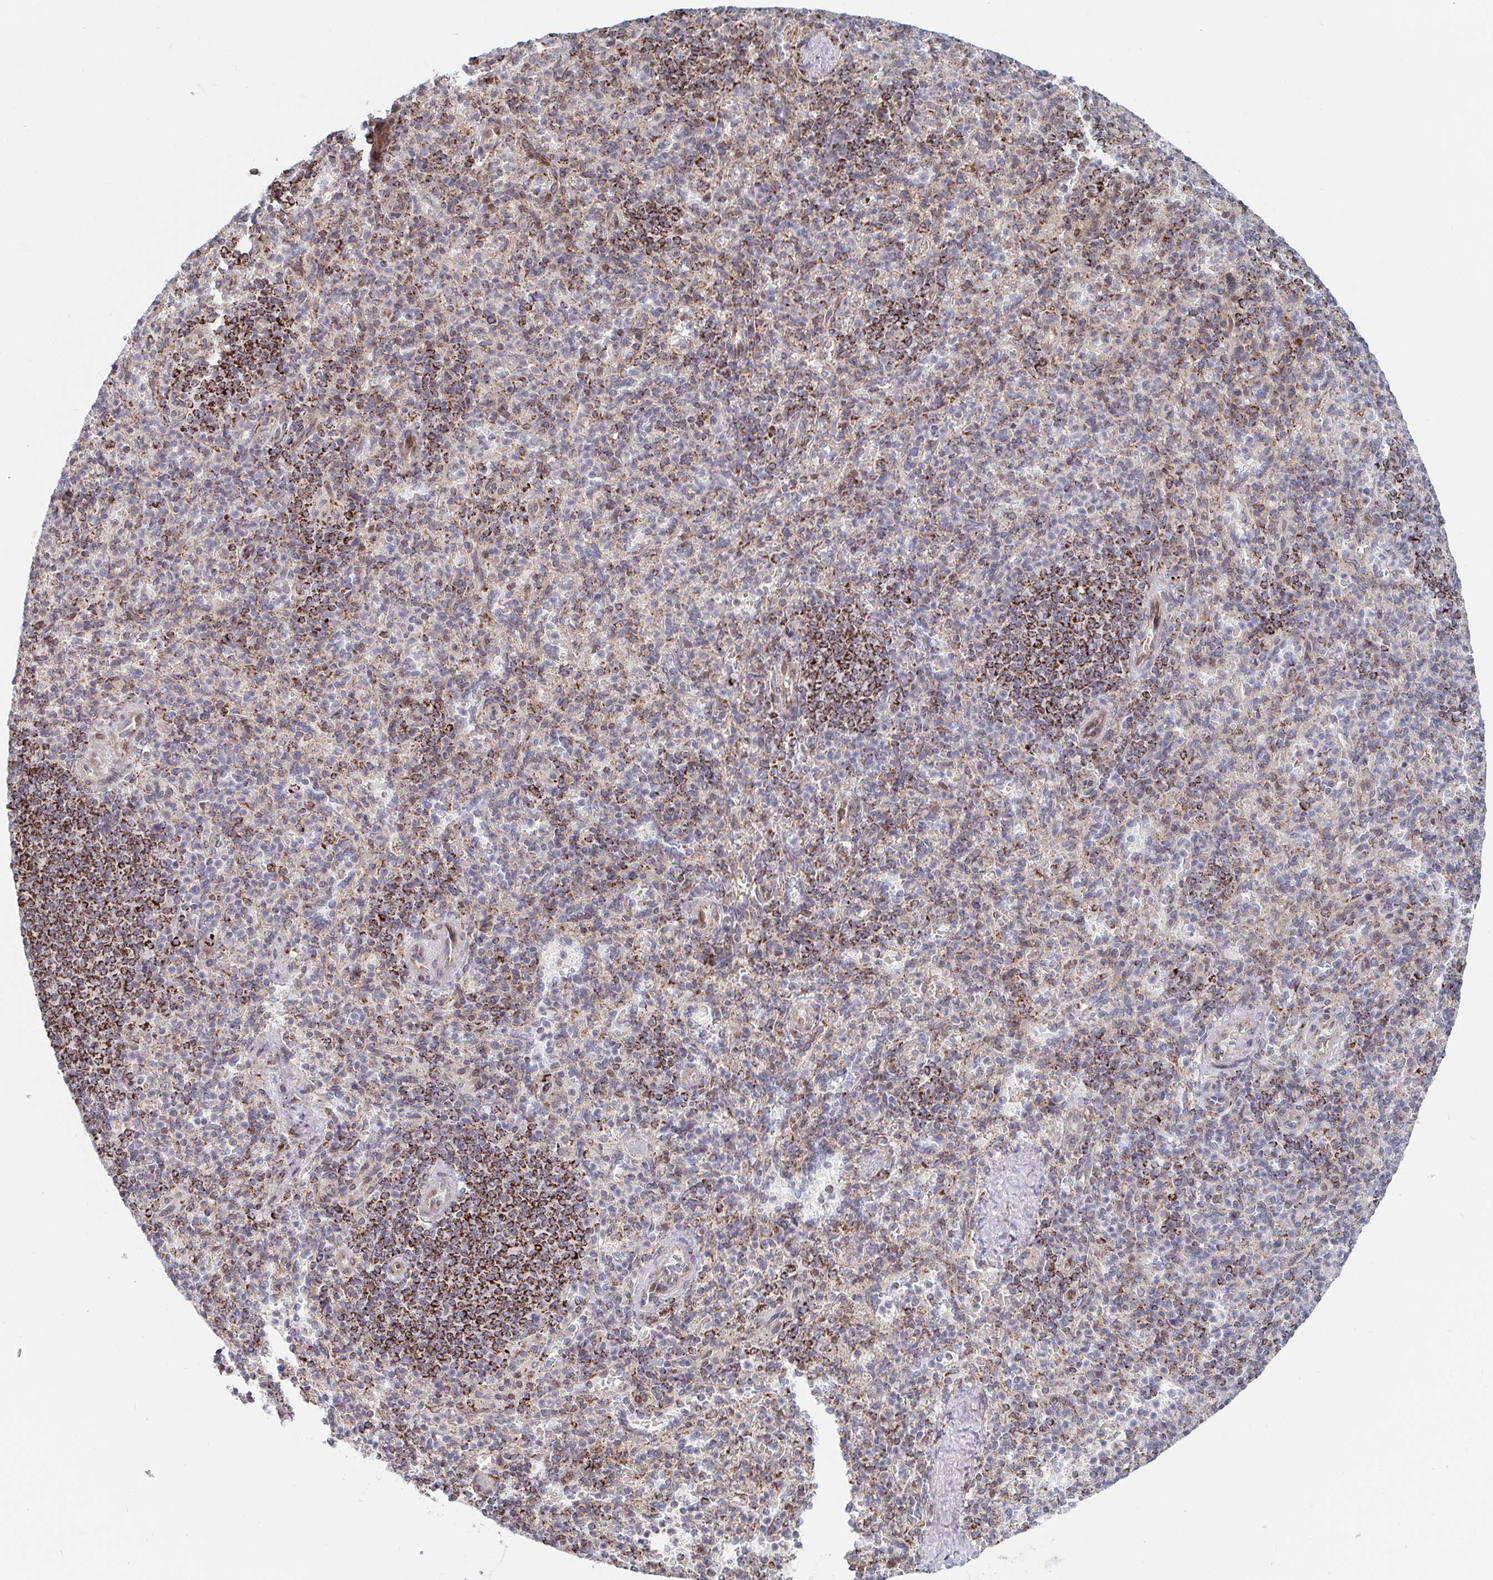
{"staining": {"intensity": "moderate", "quantity": "25%-75%", "location": "cytoplasmic/membranous"}, "tissue": "spleen", "cell_type": "Cells in red pulp", "image_type": "normal", "snomed": [{"axis": "morphology", "description": "Normal tissue, NOS"}, {"axis": "topography", "description": "Spleen"}], "caption": "High-magnification brightfield microscopy of unremarkable spleen stained with DAB (3,3'-diaminobenzidine) (brown) and counterstained with hematoxylin (blue). cells in red pulp exhibit moderate cytoplasmic/membranous positivity is present in approximately25%-75% of cells.", "gene": "STARD8", "patient": {"sex": "female", "age": 74}}